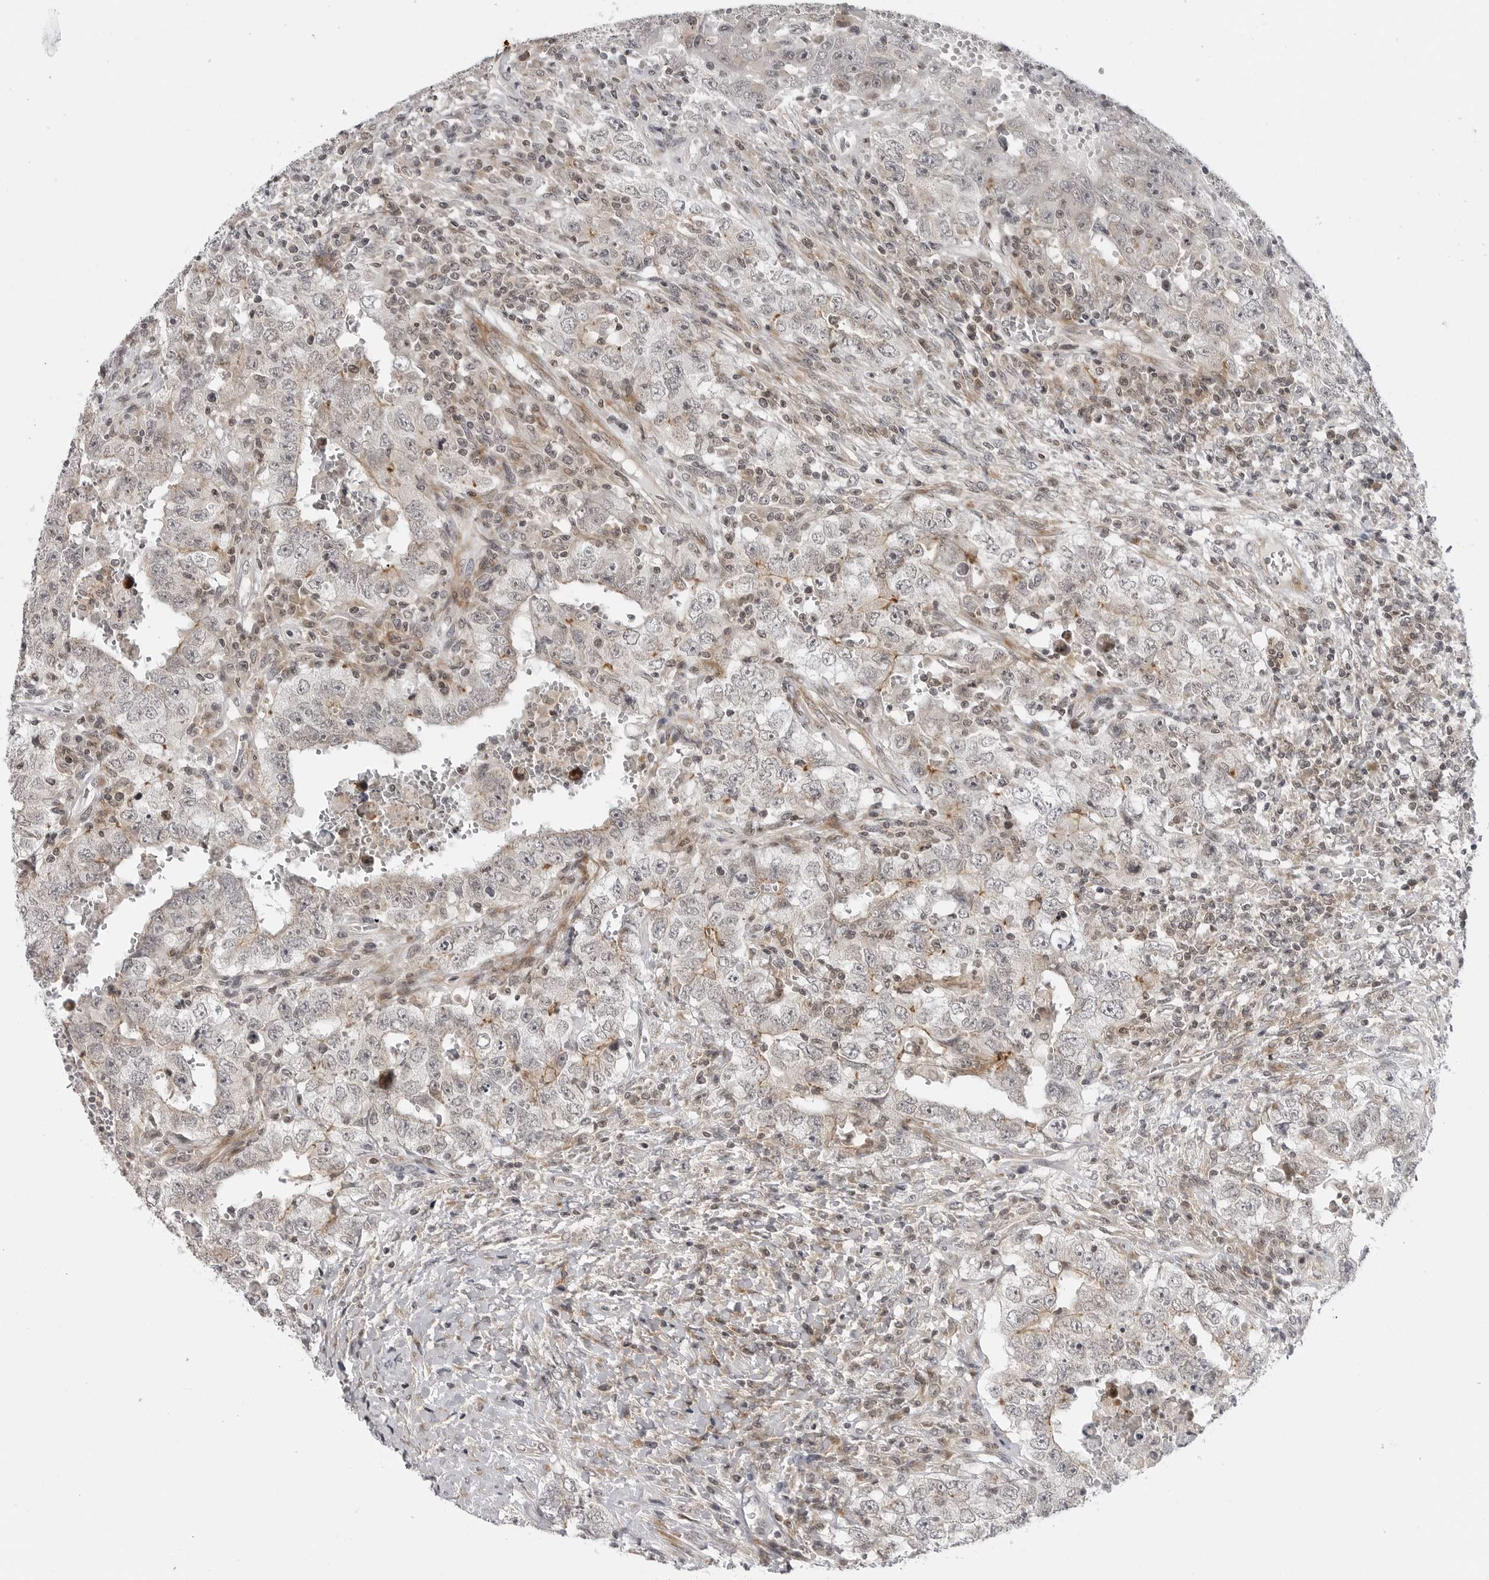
{"staining": {"intensity": "negative", "quantity": "none", "location": "none"}, "tissue": "testis cancer", "cell_type": "Tumor cells", "image_type": "cancer", "snomed": [{"axis": "morphology", "description": "Carcinoma, Embryonal, NOS"}, {"axis": "topography", "description": "Testis"}], "caption": "Immunohistochemistry (IHC) image of human testis cancer (embryonal carcinoma) stained for a protein (brown), which shows no expression in tumor cells.", "gene": "ADAMTS5", "patient": {"sex": "male", "age": 26}}